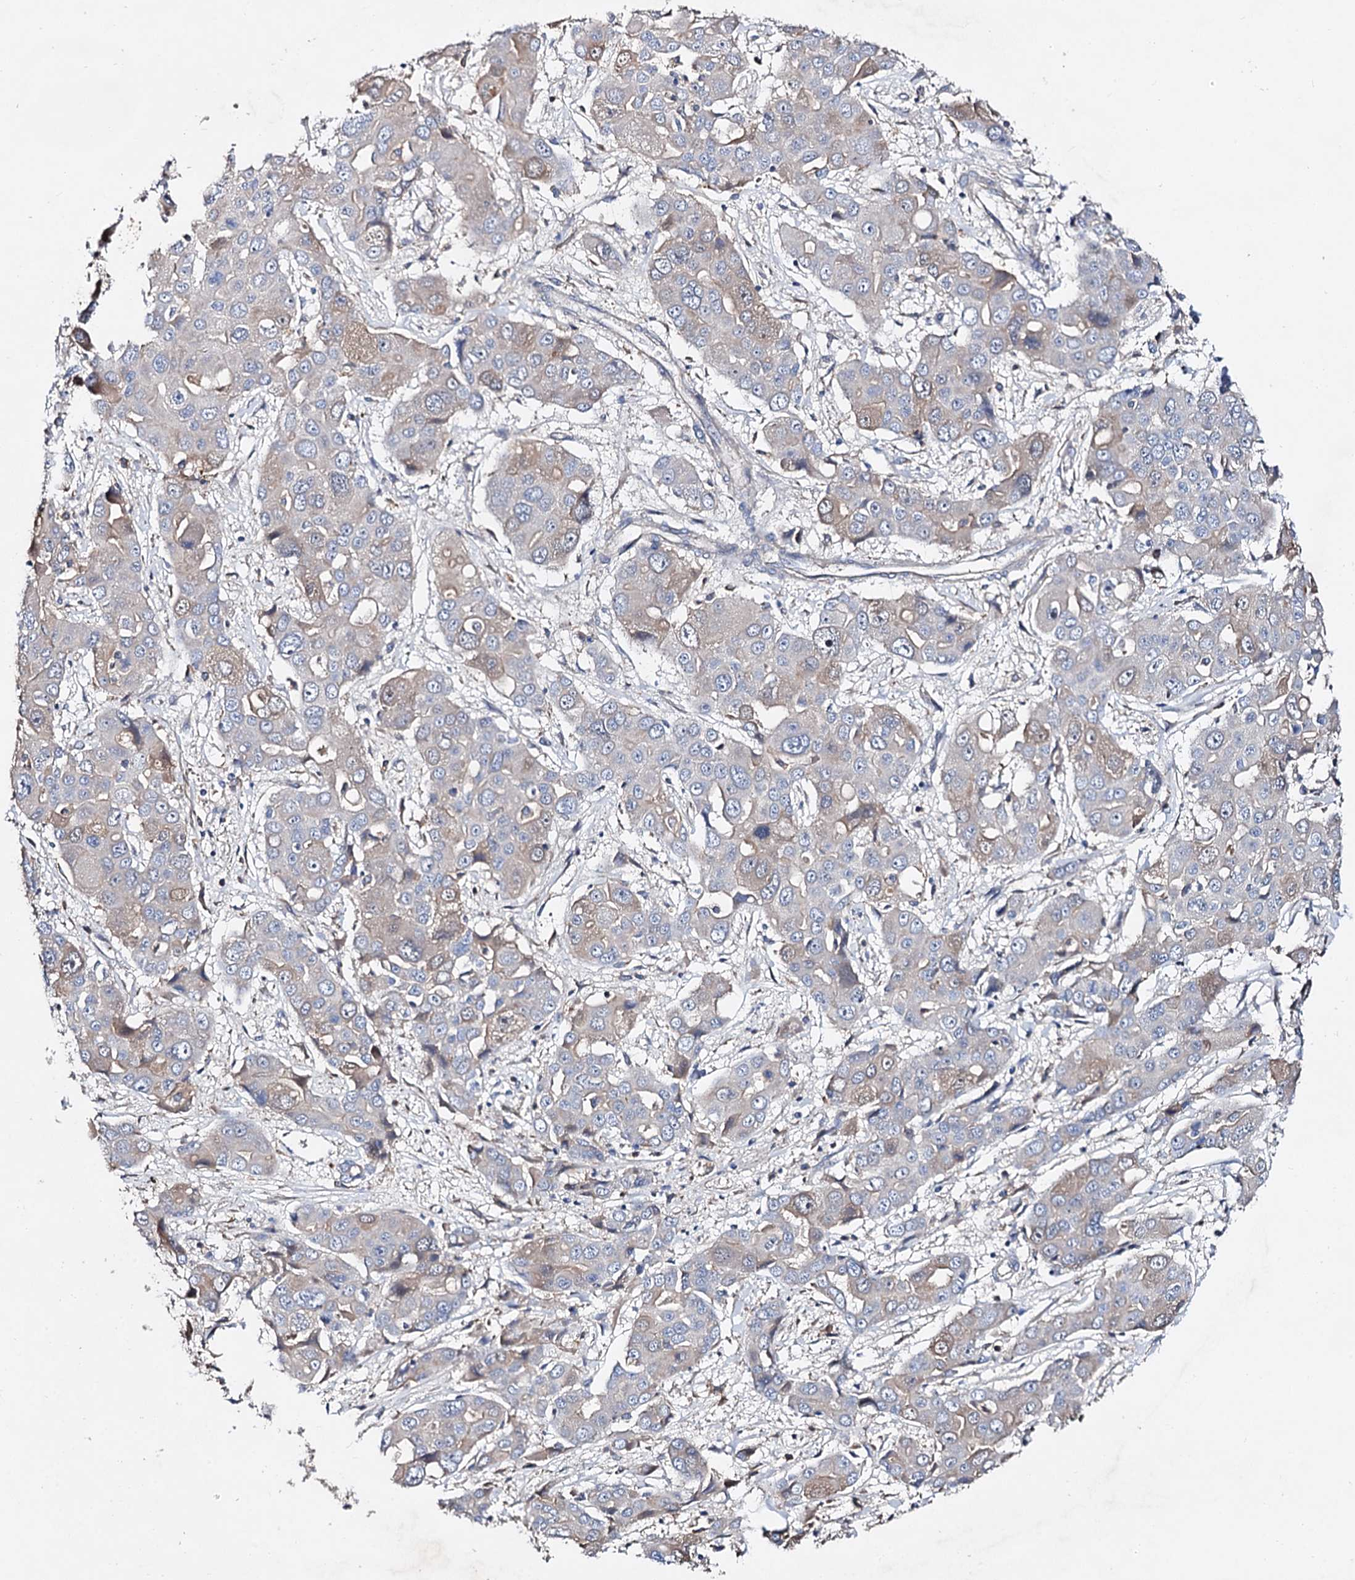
{"staining": {"intensity": "weak", "quantity": "<25%", "location": "cytoplasmic/membranous"}, "tissue": "liver cancer", "cell_type": "Tumor cells", "image_type": "cancer", "snomed": [{"axis": "morphology", "description": "Cholangiocarcinoma"}, {"axis": "topography", "description": "Liver"}], "caption": "This histopathology image is of liver cholangiocarcinoma stained with immunohistochemistry to label a protein in brown with the nuclei are counter-stained blue. There is no staining in tumor cells. (Stains: DAB (3,3'-diaminobenzidine) IHC with hematoxylin counter stain, Microscopy: brightfield microscopy at high magnification).", "gene": "HVCN1", "patient": {"sex": "male", "age": 67}}